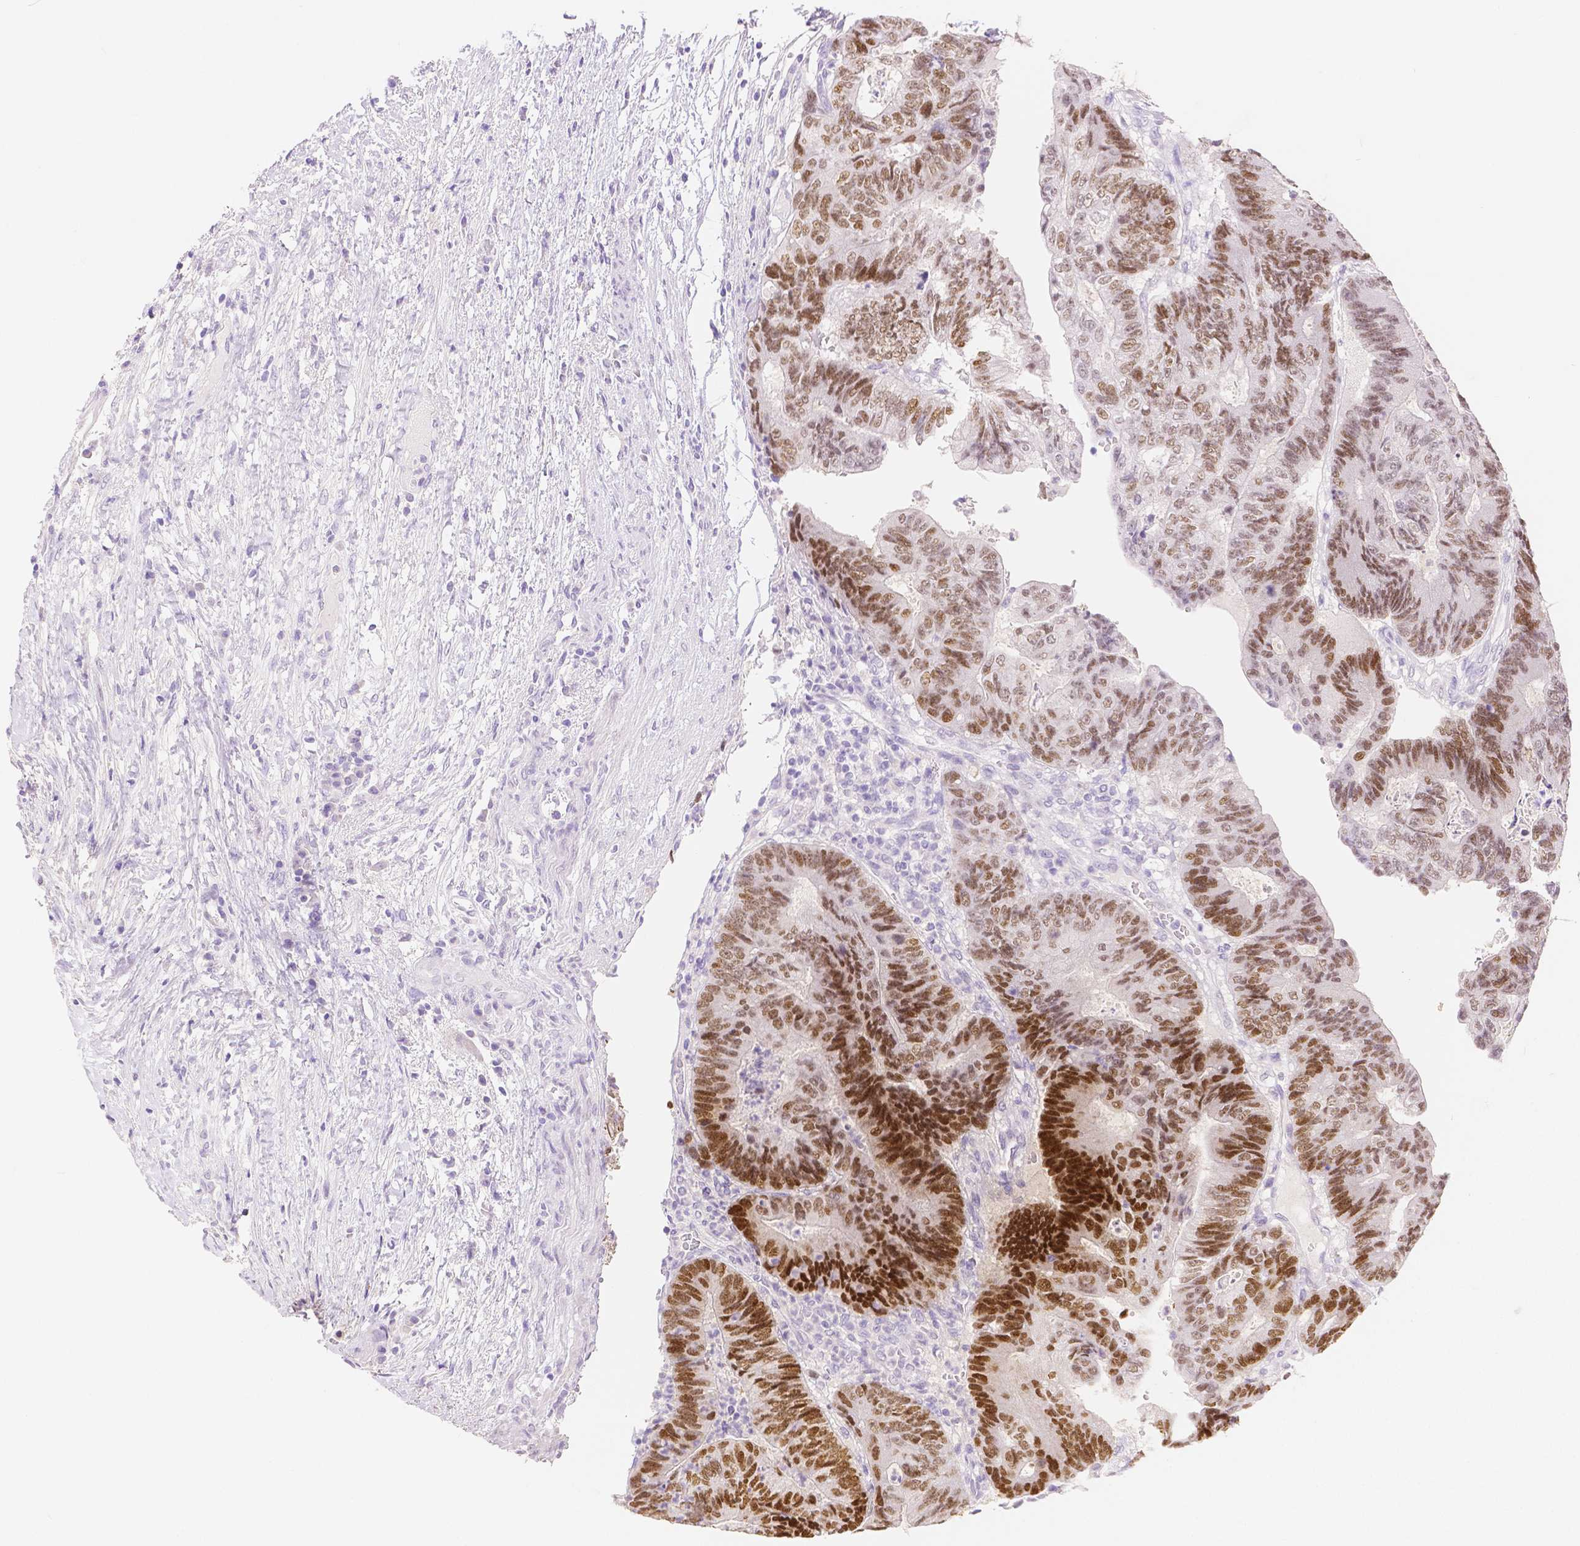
{"staining": {"intensity": "strong", "quantity": "25%-75%", "location": "nuclear"}, "tissue": "colorectal cancer", "cell_type": "Tumor cells", "image_type": "cancer", "snomed": [{"axis": "morphology", "description": "Adenocarcinoma, NOS"}, {"axis": "topography", "description": "Colon"}], "caption": "This is a photomicrograph of IHC staining of adenocarcinoma (colorectal), which shows strong positivity in the nuclear of tumor cells.", "gene": "HNF1B", "patient": {"sex": "female", "age": 48}}